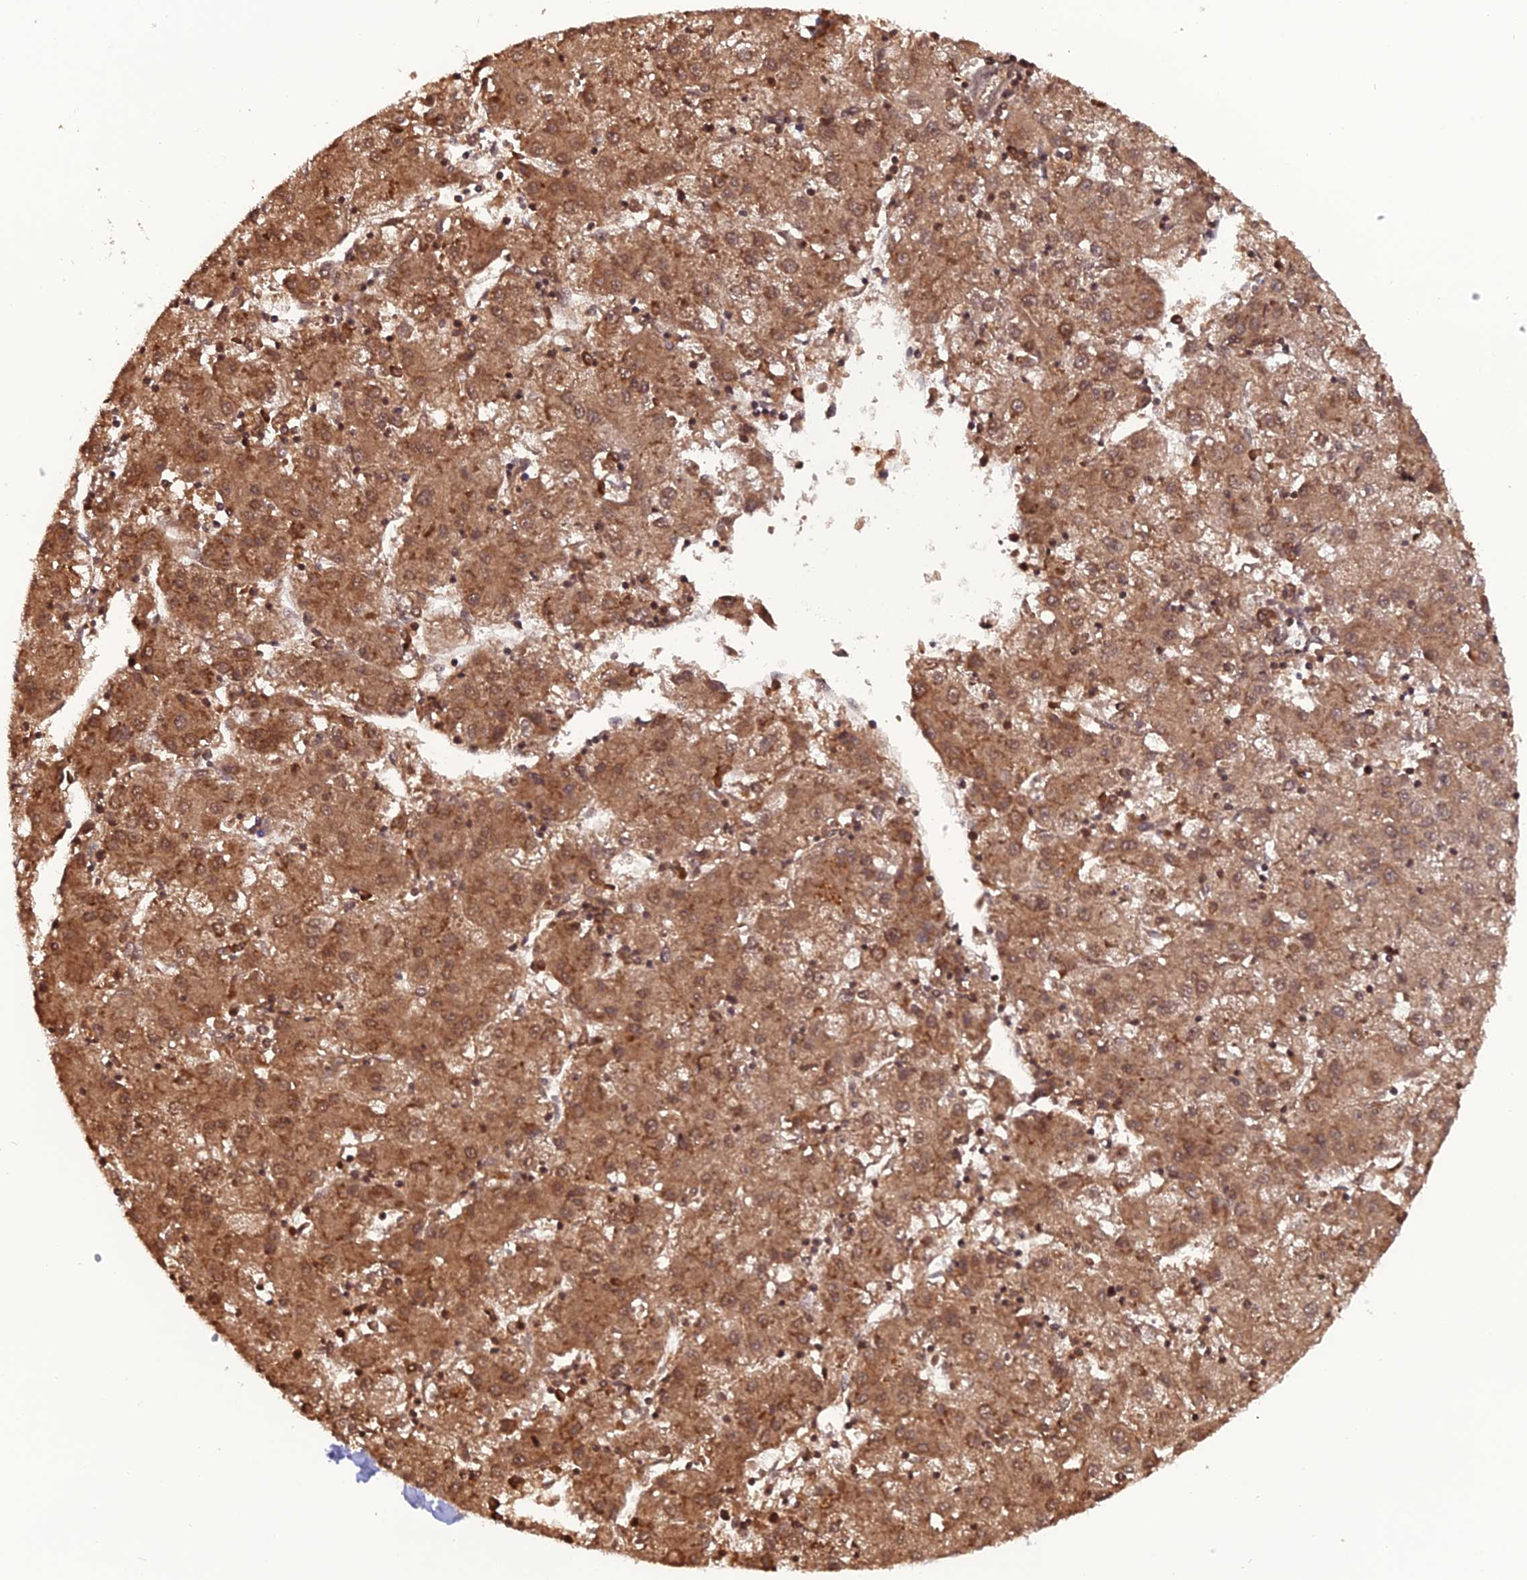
{"staining": {"intensity": "moderate", "quantity": ">75%", "location": "cytoplasmic/membranous,nuclear"}, "tissue": "liver cancer", "cell_type": "Tumor cells", "image_type": "cancer", "snomed": [{"axis": "morphology", "description": "Carcinoma, Hepatocellular, NOS"}, {"axis": "topography", "description": "Liver"}], "caption": "Immunohistochemistry (DAB (3,3'-diaminobenzidine)) staining of human liver cancer reveals moderate cytoplasmic/membranous and nuclear protein expression in approximately >75% of tumor cells. (Brightfield microscopy of DAB IHC at high magnification).", "gene": "GNPNAT1", "patient": {"sex": "male", "age": 72}}